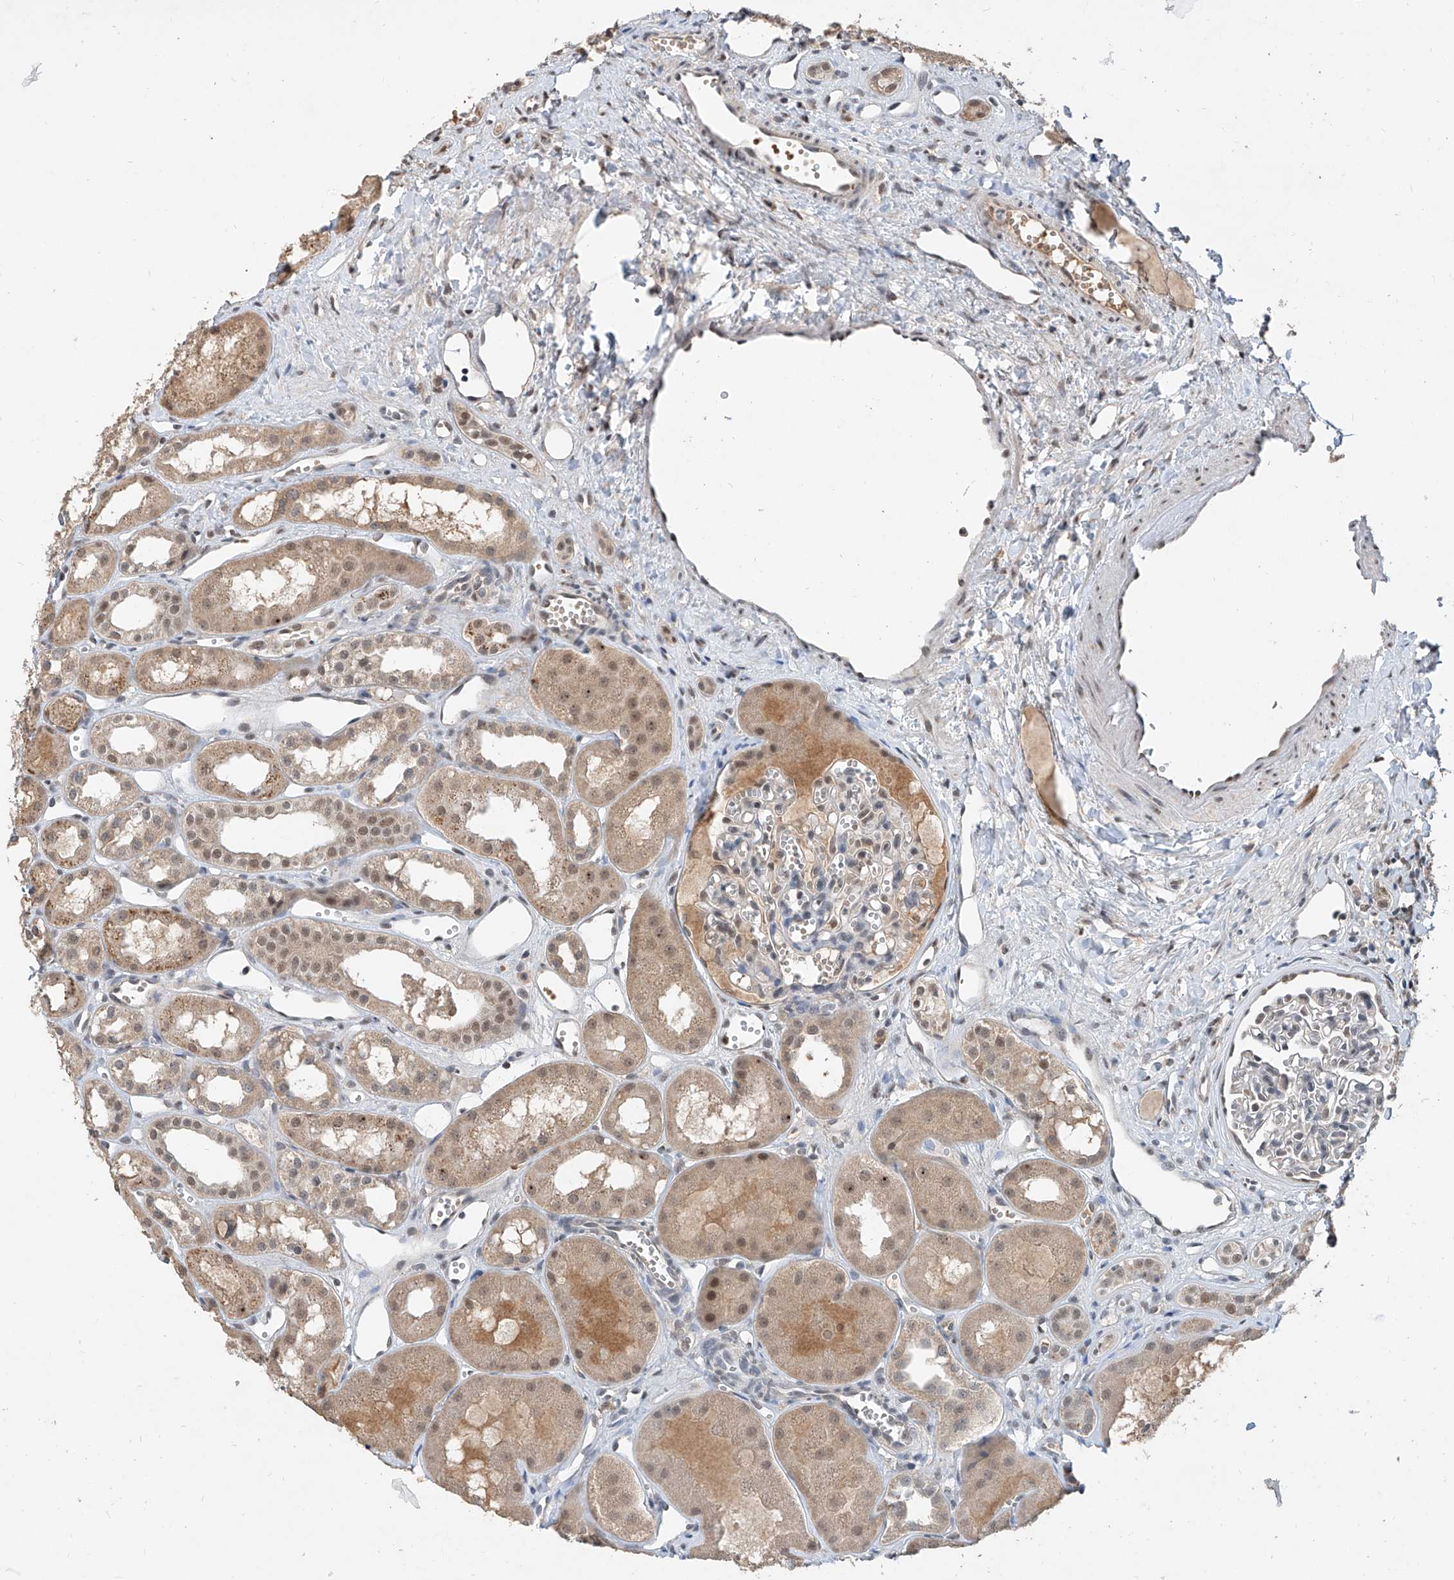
{"staining": {"intensity": "weak", "quantity": "<25%", "location": "cytoplasmic/membranous"}, "tissue": "kidney", "cell_type": "Cells in glomeruli", "image_type": "normal", "snomed": [{"axis": "morphology", "description": "Normal tissue, NOS"}, {"axis": "topography", "description": "Kidney"}], "caption": "A high-resolution micrograph shows immunohistochemistry (IHC) staining of unremarkable kidney, which displays no significant staining in cells in glomeruli. (DAB immunohistochemistry (IHC) visualized using brightfield microscopy, high magnification).", "gene": "CARMIL3", "patient": {"sex": "male", "age": 16}}